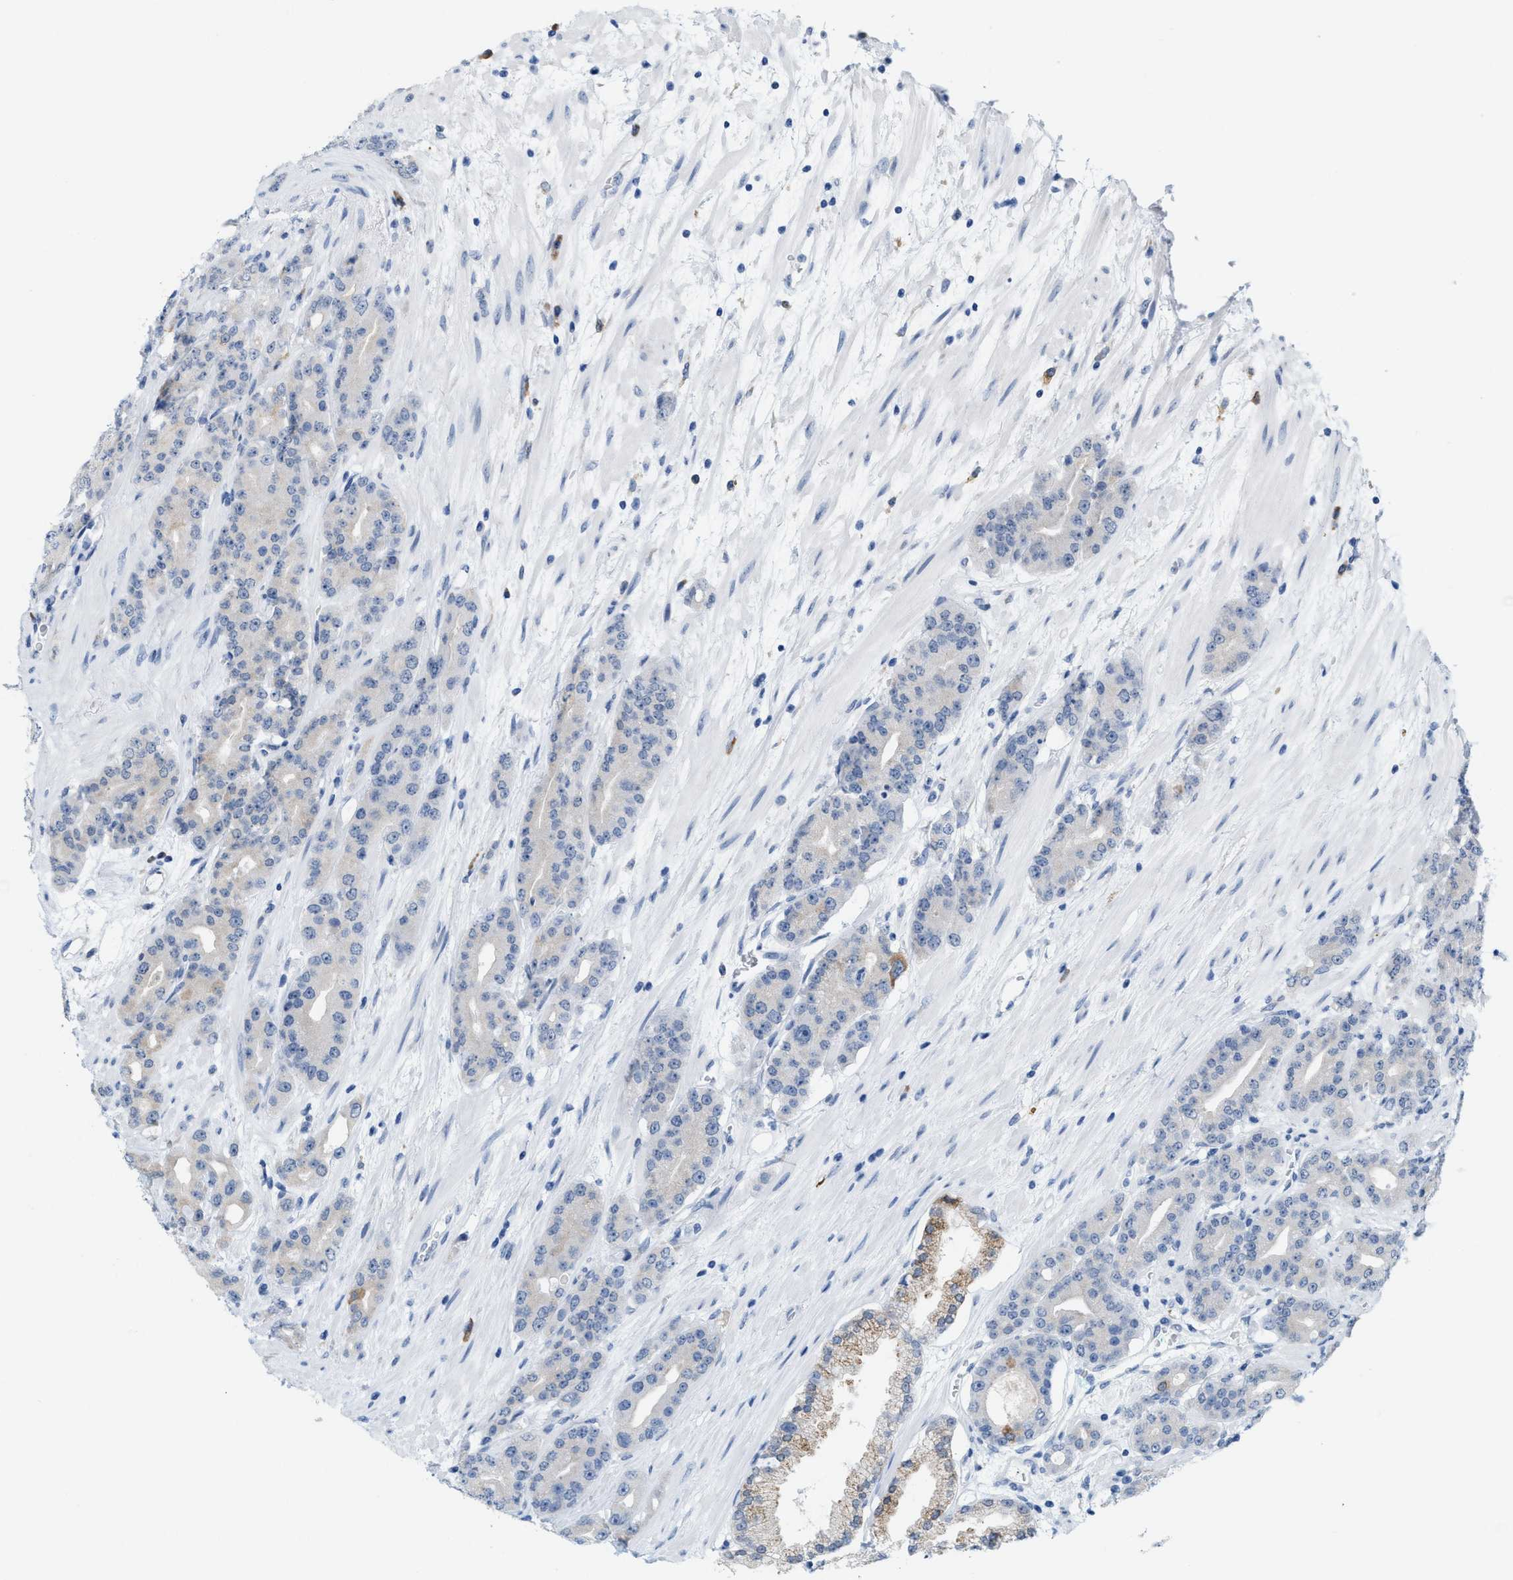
{"staining": {"intensity": "negative", "quantity": "none", "location": "none"}, "tissue": "prostate cancer", "cell_type": "Tumor cells", "image_type": "cancer", "snomed": [{"axis": "morphology", "description": "Adenocarcinoma, High grade"}, {"axis": "topography", "description": "Prostate"}], "caption": "Micrograph shows no significant protein staining in tumor cells of prostate cancer (adenocarcinoma (high-grade)).", "gene": "KIFC3", "patient": {"sex": "male", "age": 71}}